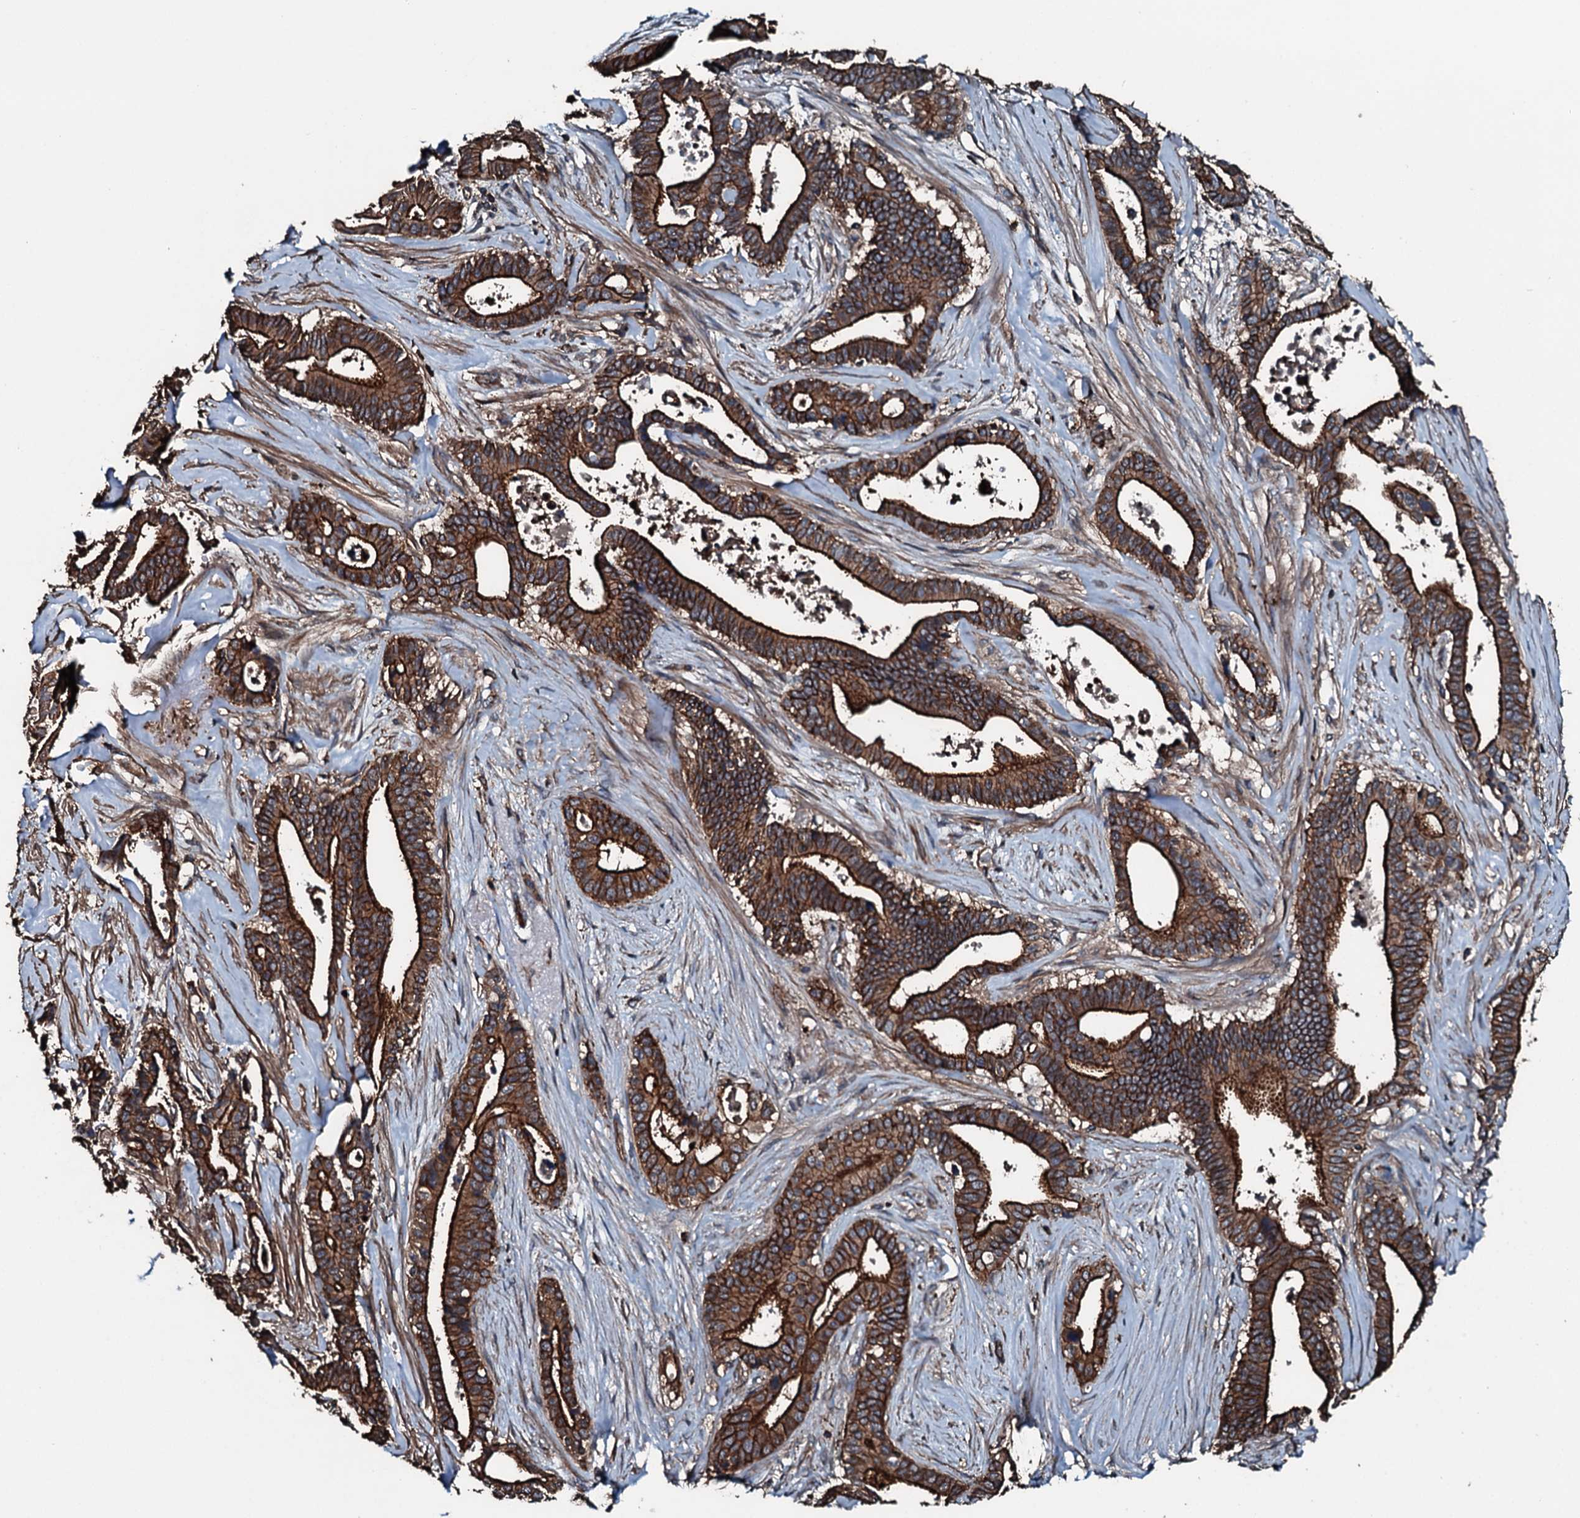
{"staining": {"intensity": "strong", "quantity": ">75%", "location": "cytoplasmic/membranous"}, "tissue": "pancreatic cancer", "cell_type": "Tumor cells", "image_type": "cancer", "snomed": [{"axis": "morphology", "description": "Adenocarcinoma, NOS"}, {"axis": "topography", "description": "Pancreas"}], "caption": "An image of human adenocarcinoma (pancreatic) stained for a protein shows strong cytoplasmic/membranous brown staining in tumor cells. (DAB IHC, brown staining for protein, blue staining for nuclei).", "gene": "SLC25A38", "patient": {"sex": "female", "age": 77}}